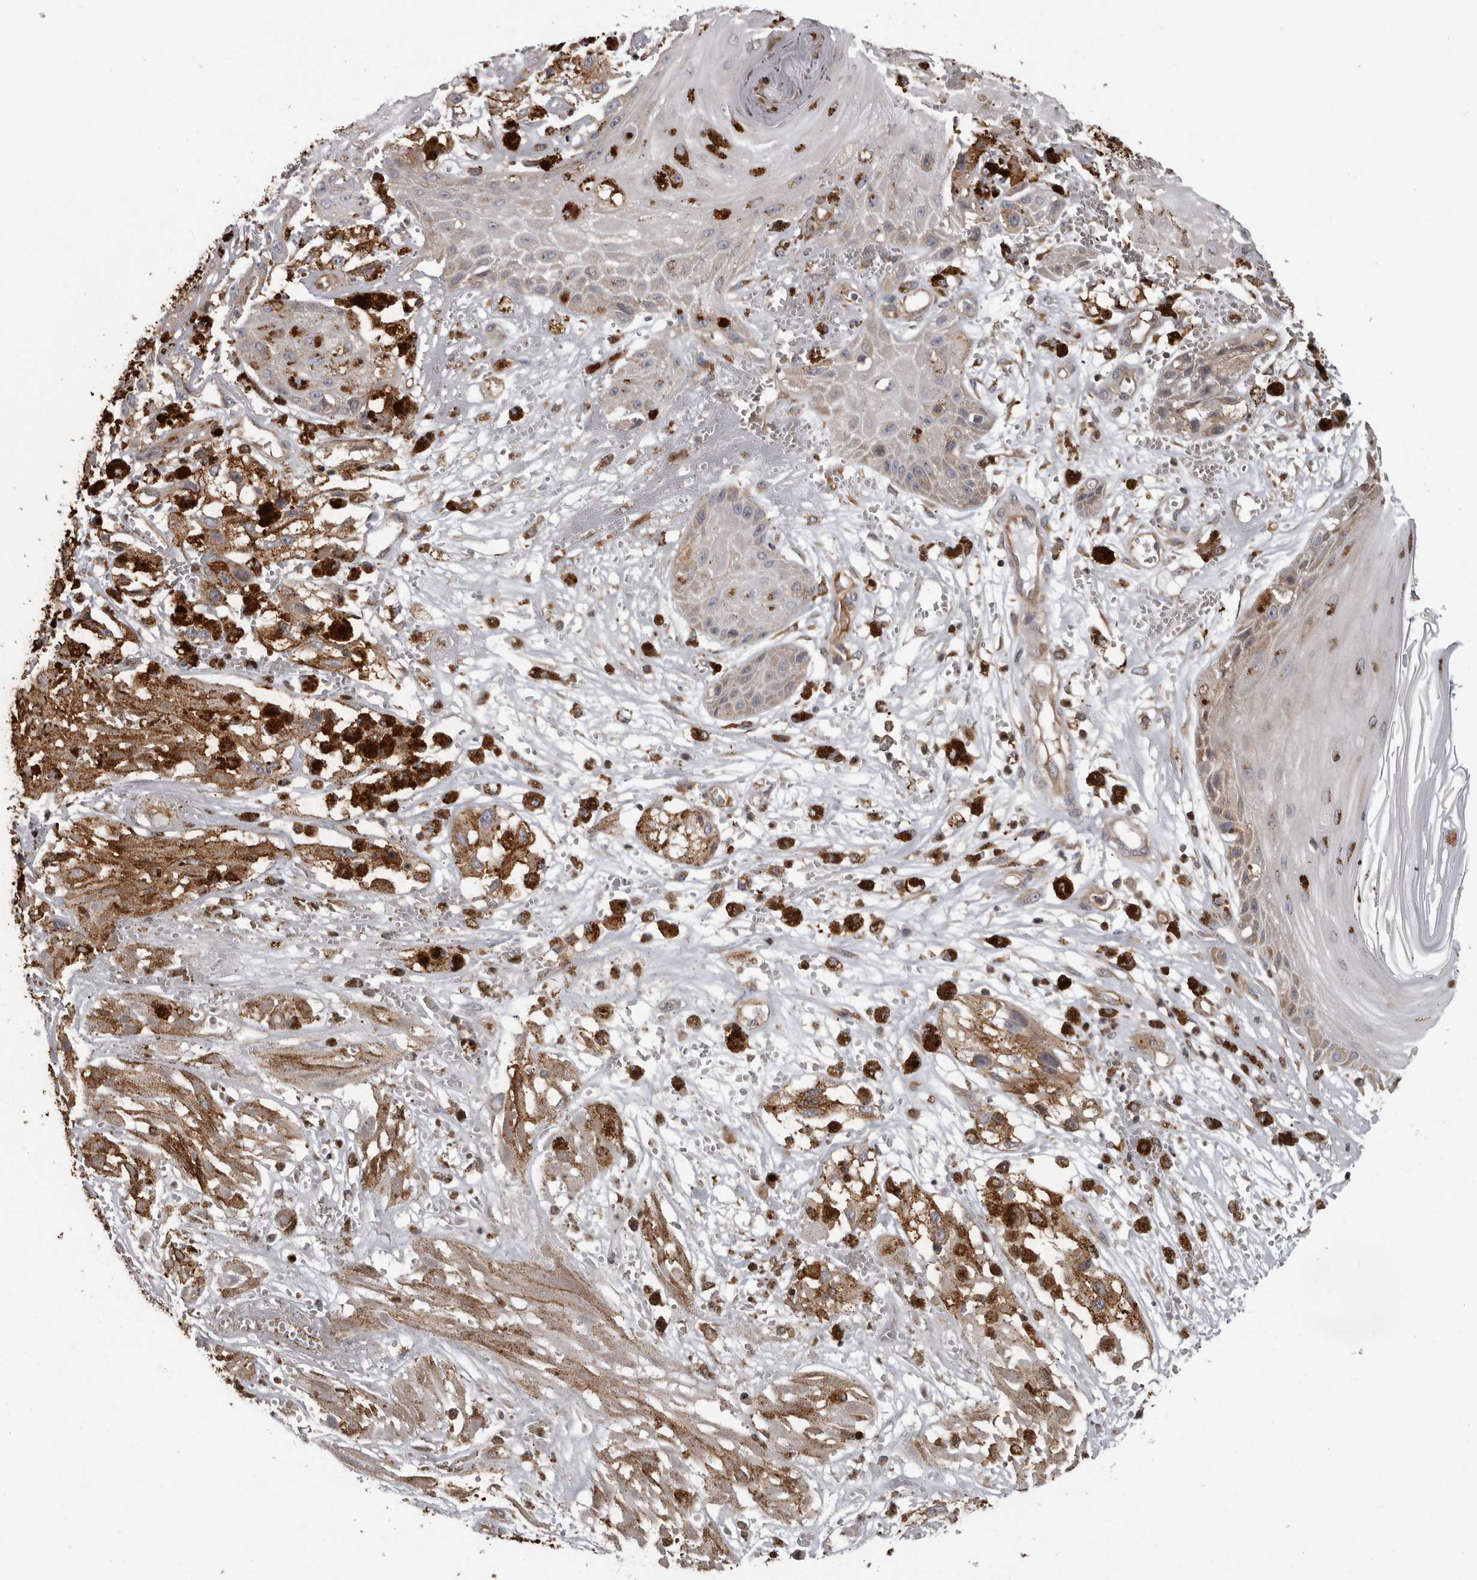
{"staining": {"intensity": "weak", "quantity": "<25%", "location": "cytoplasmic/membranous"}, "tissue": "melanoma", "cell_type": "Tumor cells", "image_type": "cancer", "snomed": [{"axis": "morphology", "description": "Malignant melanoma, NOS"}, {"axis": "topography", "description": "Skin"}], "caption": "Tumor cells show no significant protein expression in malignant melanoma.", "gene": "FGFR4", "patient": {"sex": "male", "age": 88}}